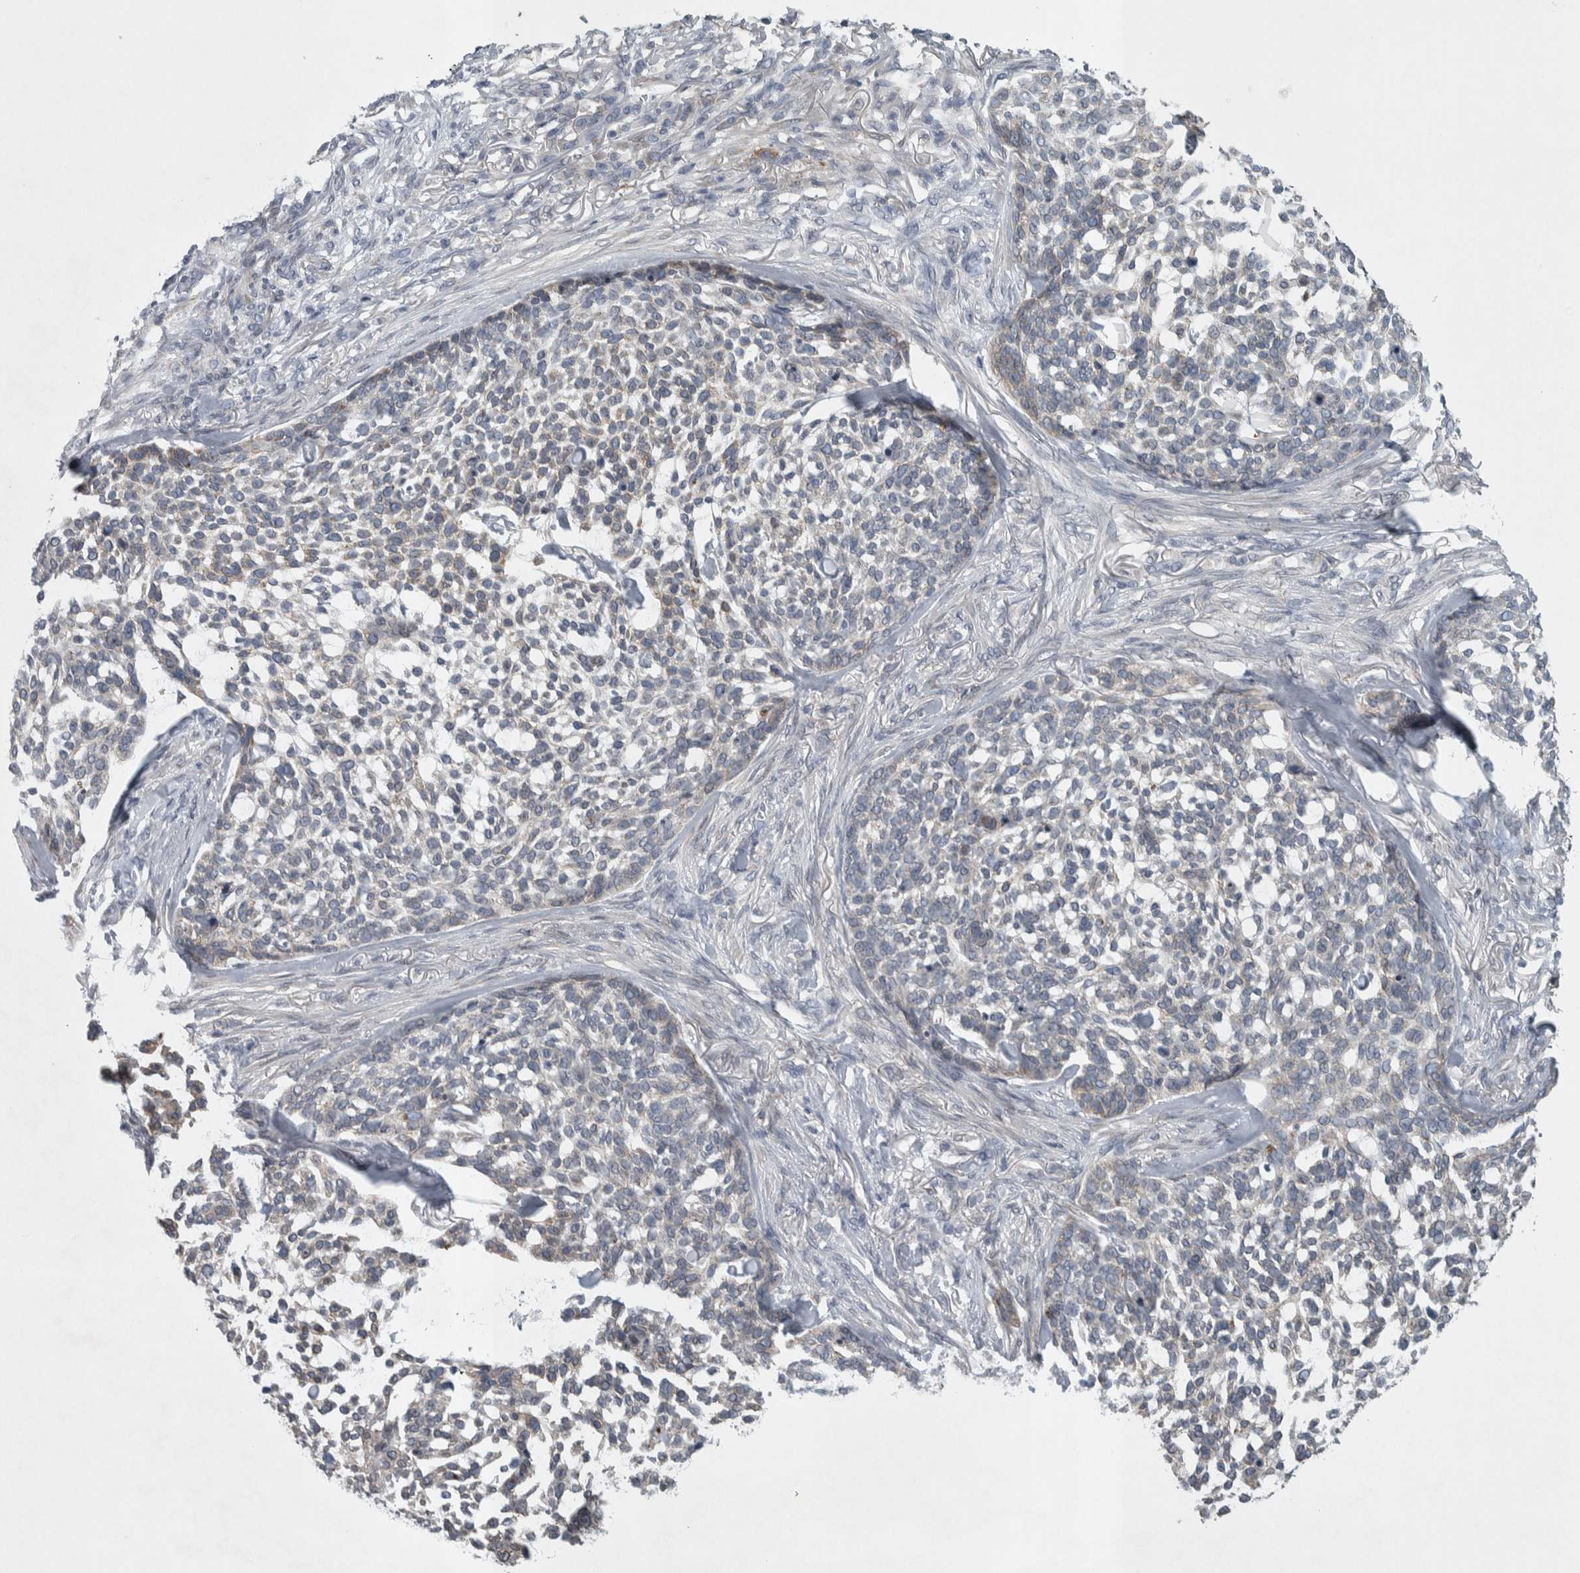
{"staining": {"intensity": "negative", "quantity": "none", "location": "none"}, "tissue": "skin cancer", "cell_type": "Tumor cells", "image_type": "cancer", "snomed": [{"axis": "morphology", "description": "Basal cell carcinoma"}, {"axis": "topography", "description": "Skin"}], "caption": "Skin cancer (basal cell carcinoma) stained for a protein using immunohistochemistry reveals no expression tumor cells.", "gene": "SIGMAR1", "patient": {"sex": "female", "age": 64}}